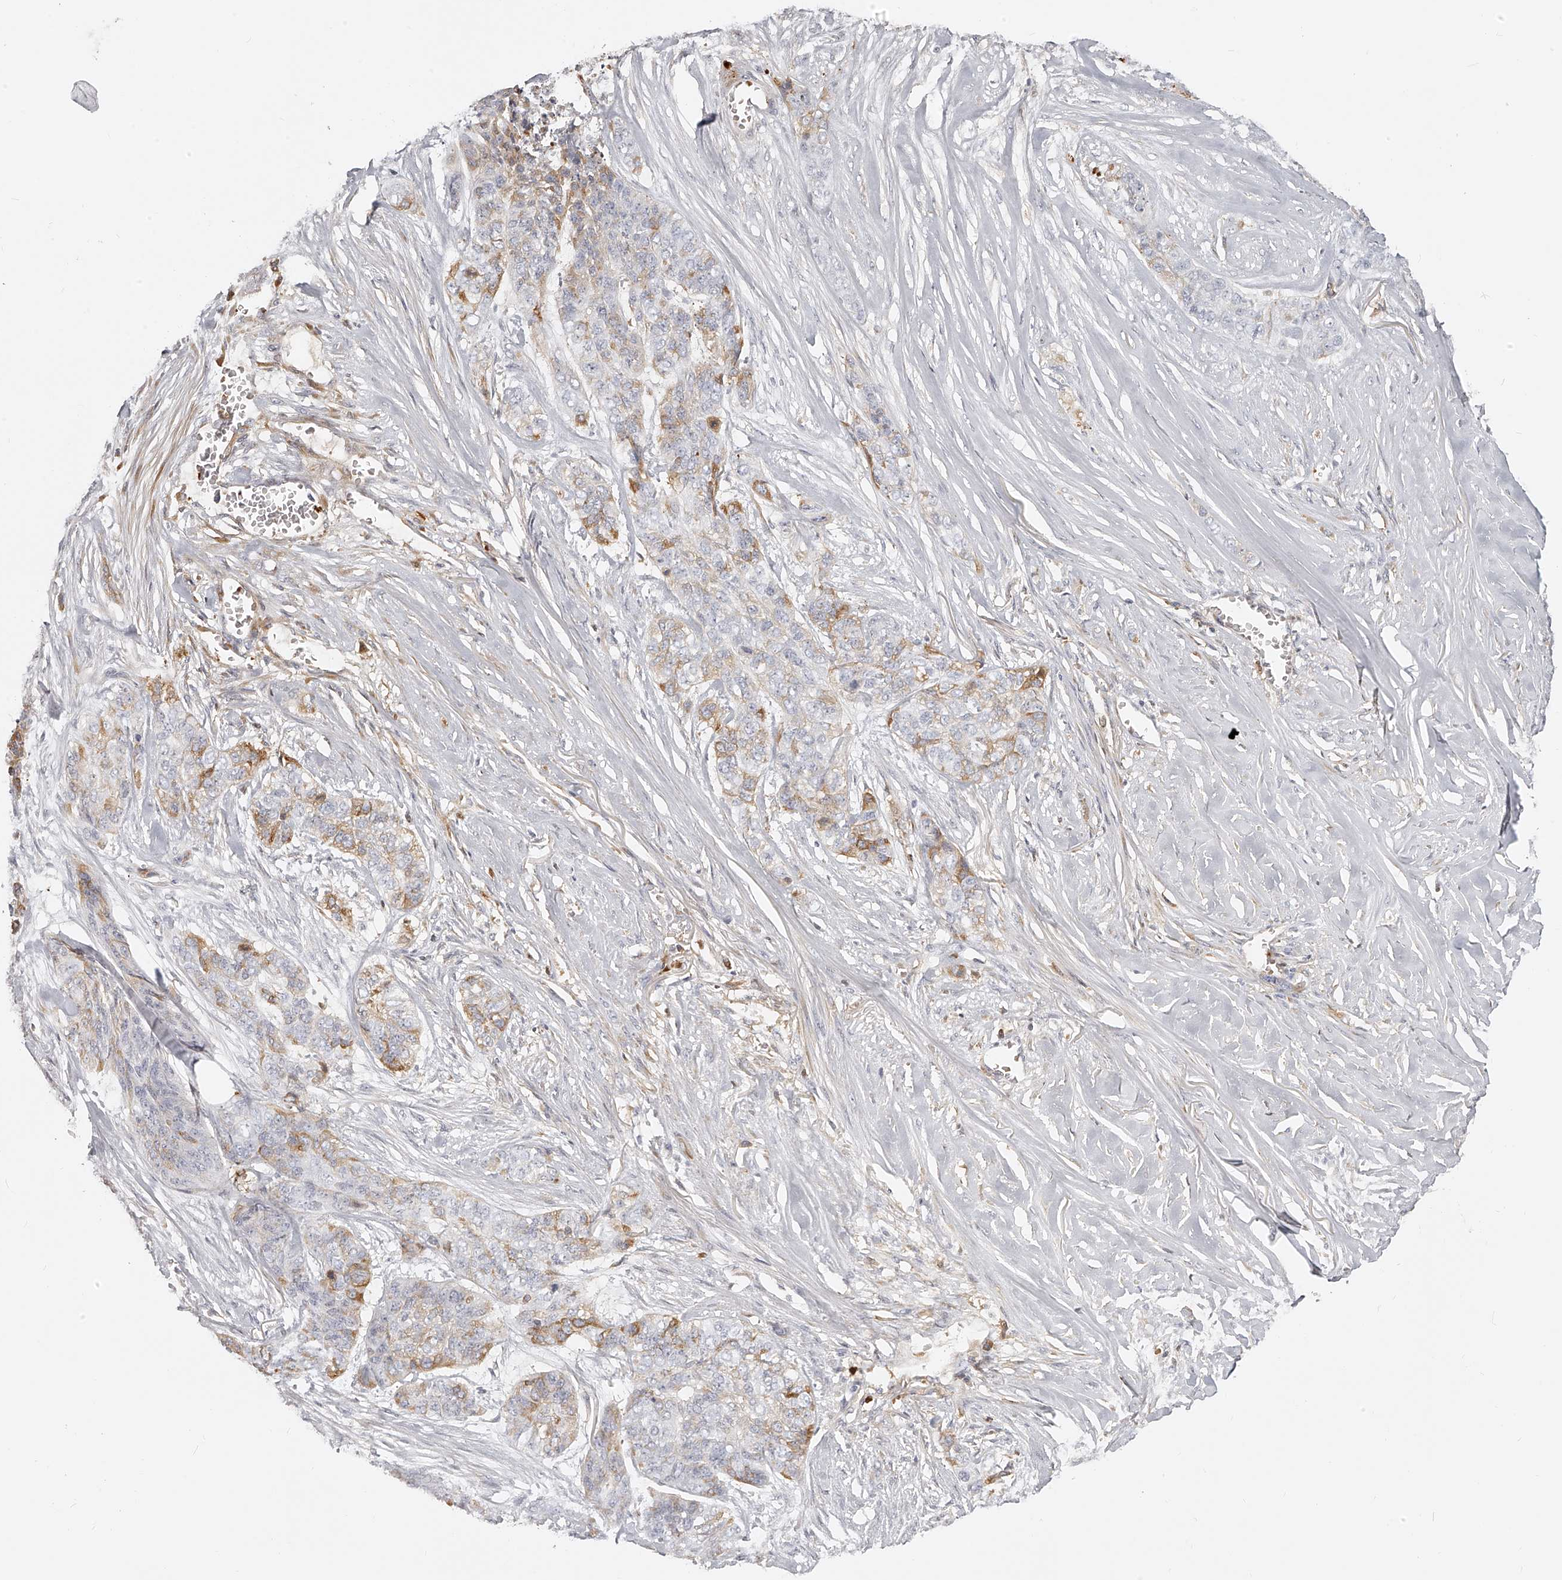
{"staining": {"intensity": "weak", "quantity": "25%-75%", "location": "cytoplasmic/membranous"}, "tissue": "skin cancer", "cell_type": "Tumor cells", "image_type": "cancer", "snomed": [{"axis": "morphology", "description": "Basal cell carcinoma"}, {"axis": "topography", "description": "Skin"}], "caption": "Brown immunohistochemical staining in human skin basal cell carcinoma demonstrates weak cytoplasmic/membranous positivity in about 25%-75% of tumor cells.", "gene": "ITGB3", "patient": {"sex": "female", "age": 64}}